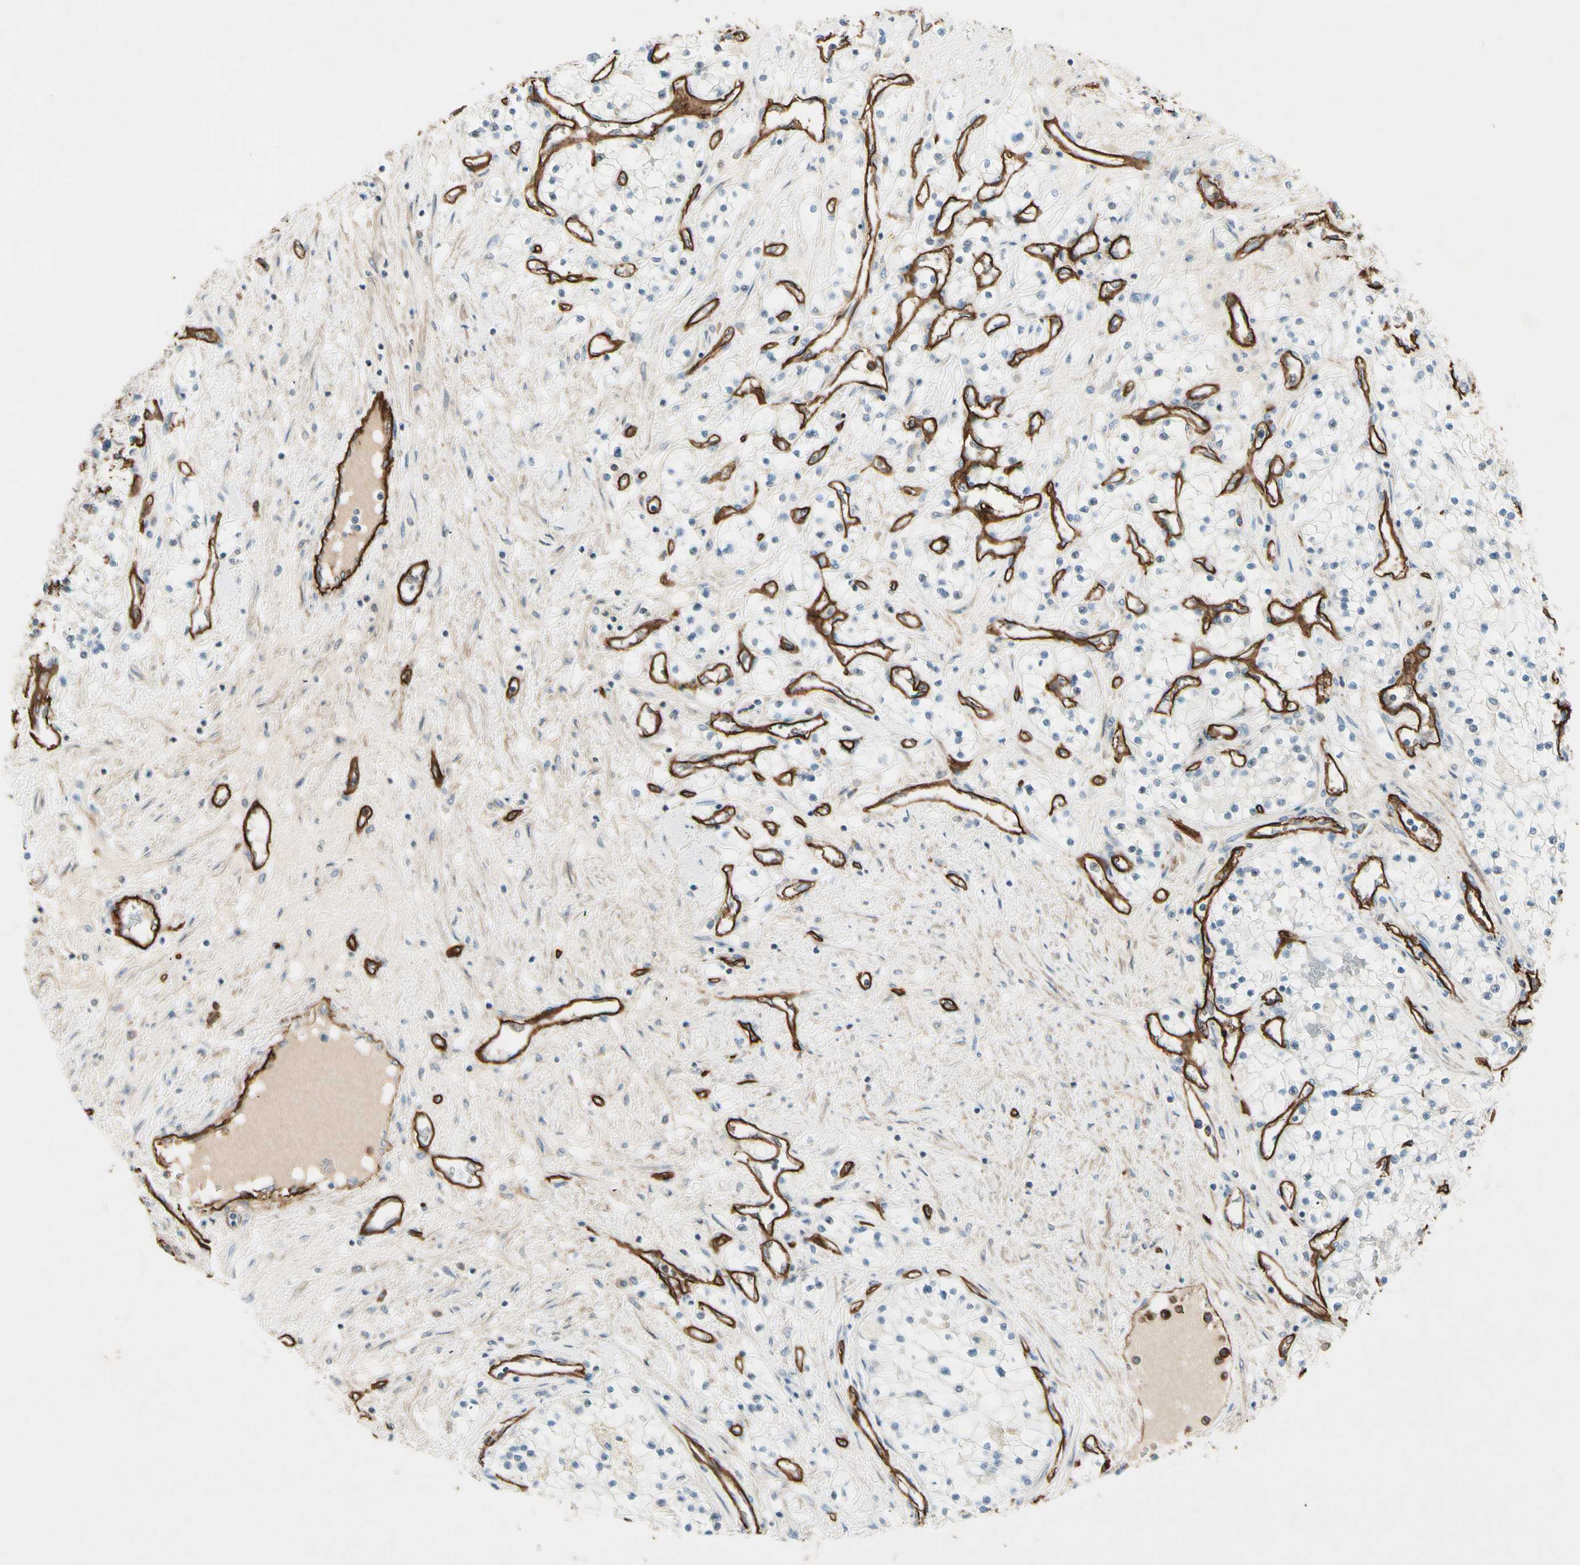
{"staining": {"intensity": "negative", "quantity": "none", "location": "none"}, "tissue": "renal cancer", "cell_type": "Tumor cells", "image_type": "cancer", "snomed": [{"axis": "morphology", "description": "Adenocarcinoma, NOS"}, {"axis": "topography", "description": "Kidney"}], "caption": "Protein analysis of renal cancer reveals no significant staining in tumor cells.", "gene": "CD93", "patient": {"sex": "male", "age": 68}}